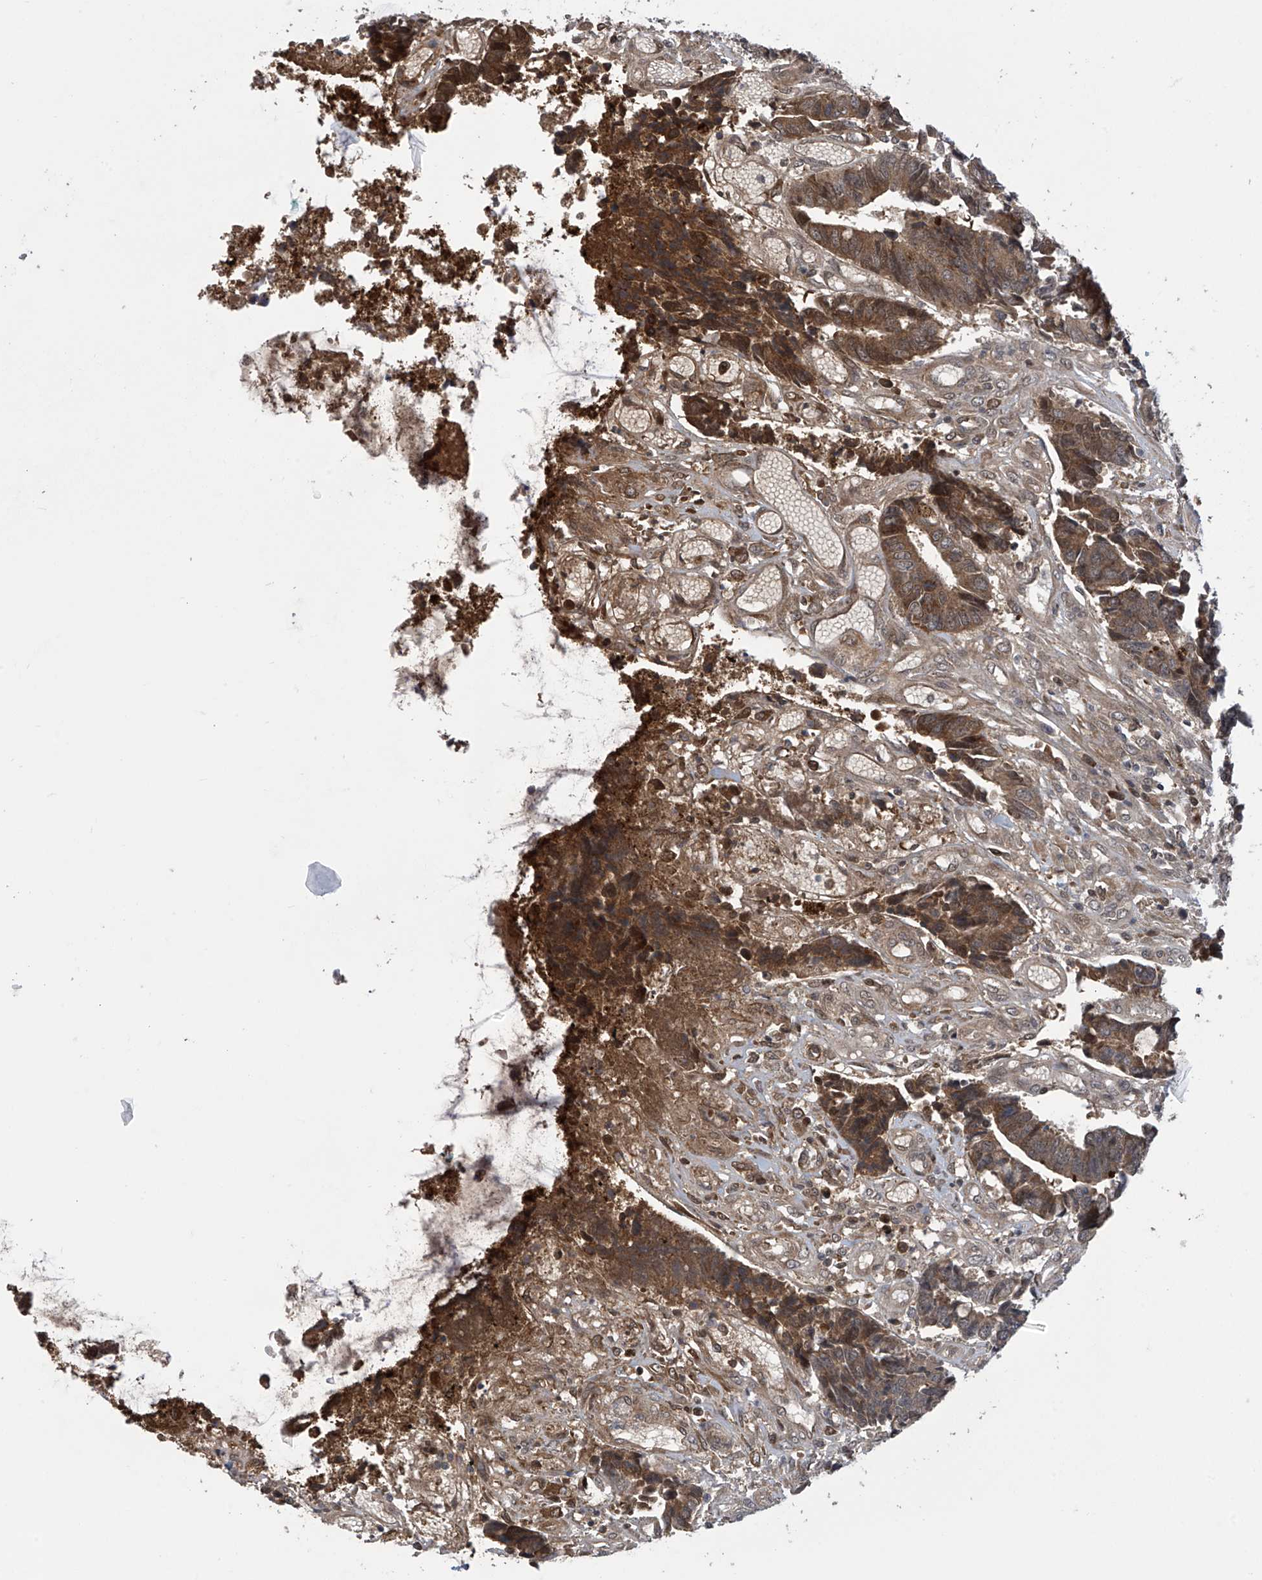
{"staining": {"intensity": "moderate", "quantity": ">75%", "location": "cytoplasmic/membranous"}, "tissue": "colorectal cancer", "cell_type": "Tumor cells", "image_type": "cancer", "snomed": [{"axis": "morphology", "description": "Adenocarcinoma, NOS"}, {"axis": "topography", "description": "Rectum"}], "caption": "Immunohistochemical staining of human colorectal adenocarcinoma displays moderate cytoplasmic/membranous protein expression in about >75% of tumor cells.", "gene": "ABHD13", "patient": {"sex": "male", "age": 84}}